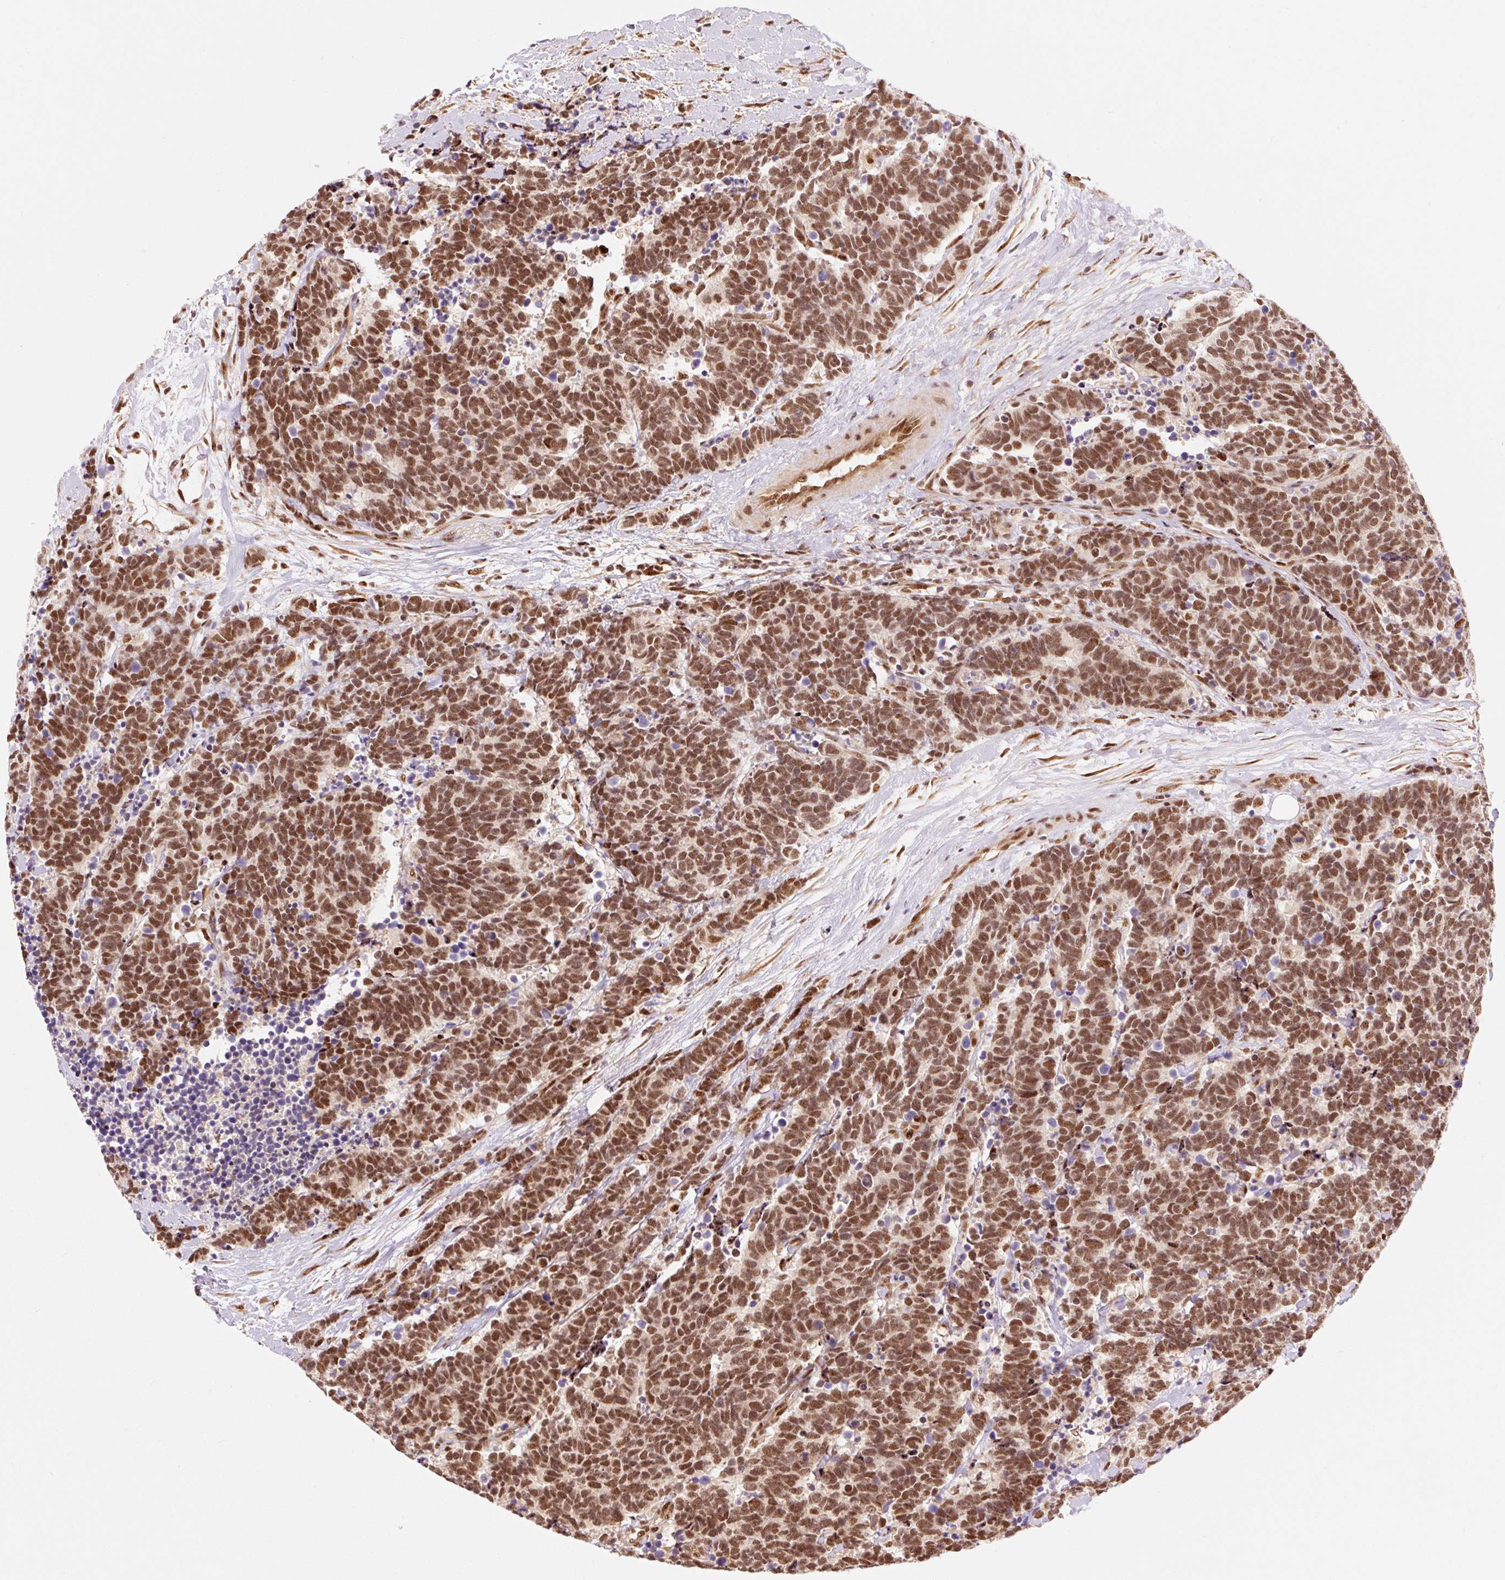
{"staining": {"intensity": "strong", "quantity": ">75%", "location": "nuclear"}, "tissue": "carcinoid", "cell_type": "Tumor cells", "image_type": "cancer", "snomed": [{"axis": "morphology", "description": "Carcinoma, NOS"}, {"axis": "morphology", "description": "Carcinoid, malignant, NOS"}, {"axis": "topography", "description": "Prostate"}], "caption": "A high-resolution histopathology image shows immunohistochemistry (IHC) staining of carcinoid, which shows strong nuclear positivity in about >75% of tumor cells. The staining is performed using DAB (3,3'-diaminobenzidine) brown chromogen to label protein expression. The nuclei are counter-stained blue using hematoxylin.", "gene": "INTS8", "patient": {"sex": "male", "age": 57}}